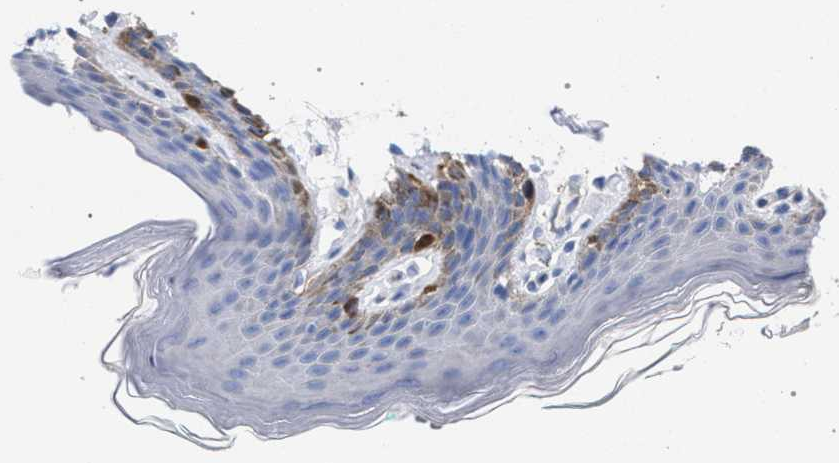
{"staining": {"intensity": "weak", "quantity": "<25%", "location": "cytoplasmic/membranous"}, "tissue": "skin", "cell_type": "Epidermal cells", "image_type": "normal", "snomed": [{"axis": "morphology", "description": "Normal tissue, NOS"}, {"axis": "topography", "description": "Vulva"}], "caption": "This is a histopathology image of immunohistochemistry staining of normal skin, which shows no positivity in epidermal cells. The staining is performed using DAB brown chromogen with nuclei counter-stained in using hematoxylin.", "gene": "GMPR", "patient": {"sex": "female", "age": 66}}